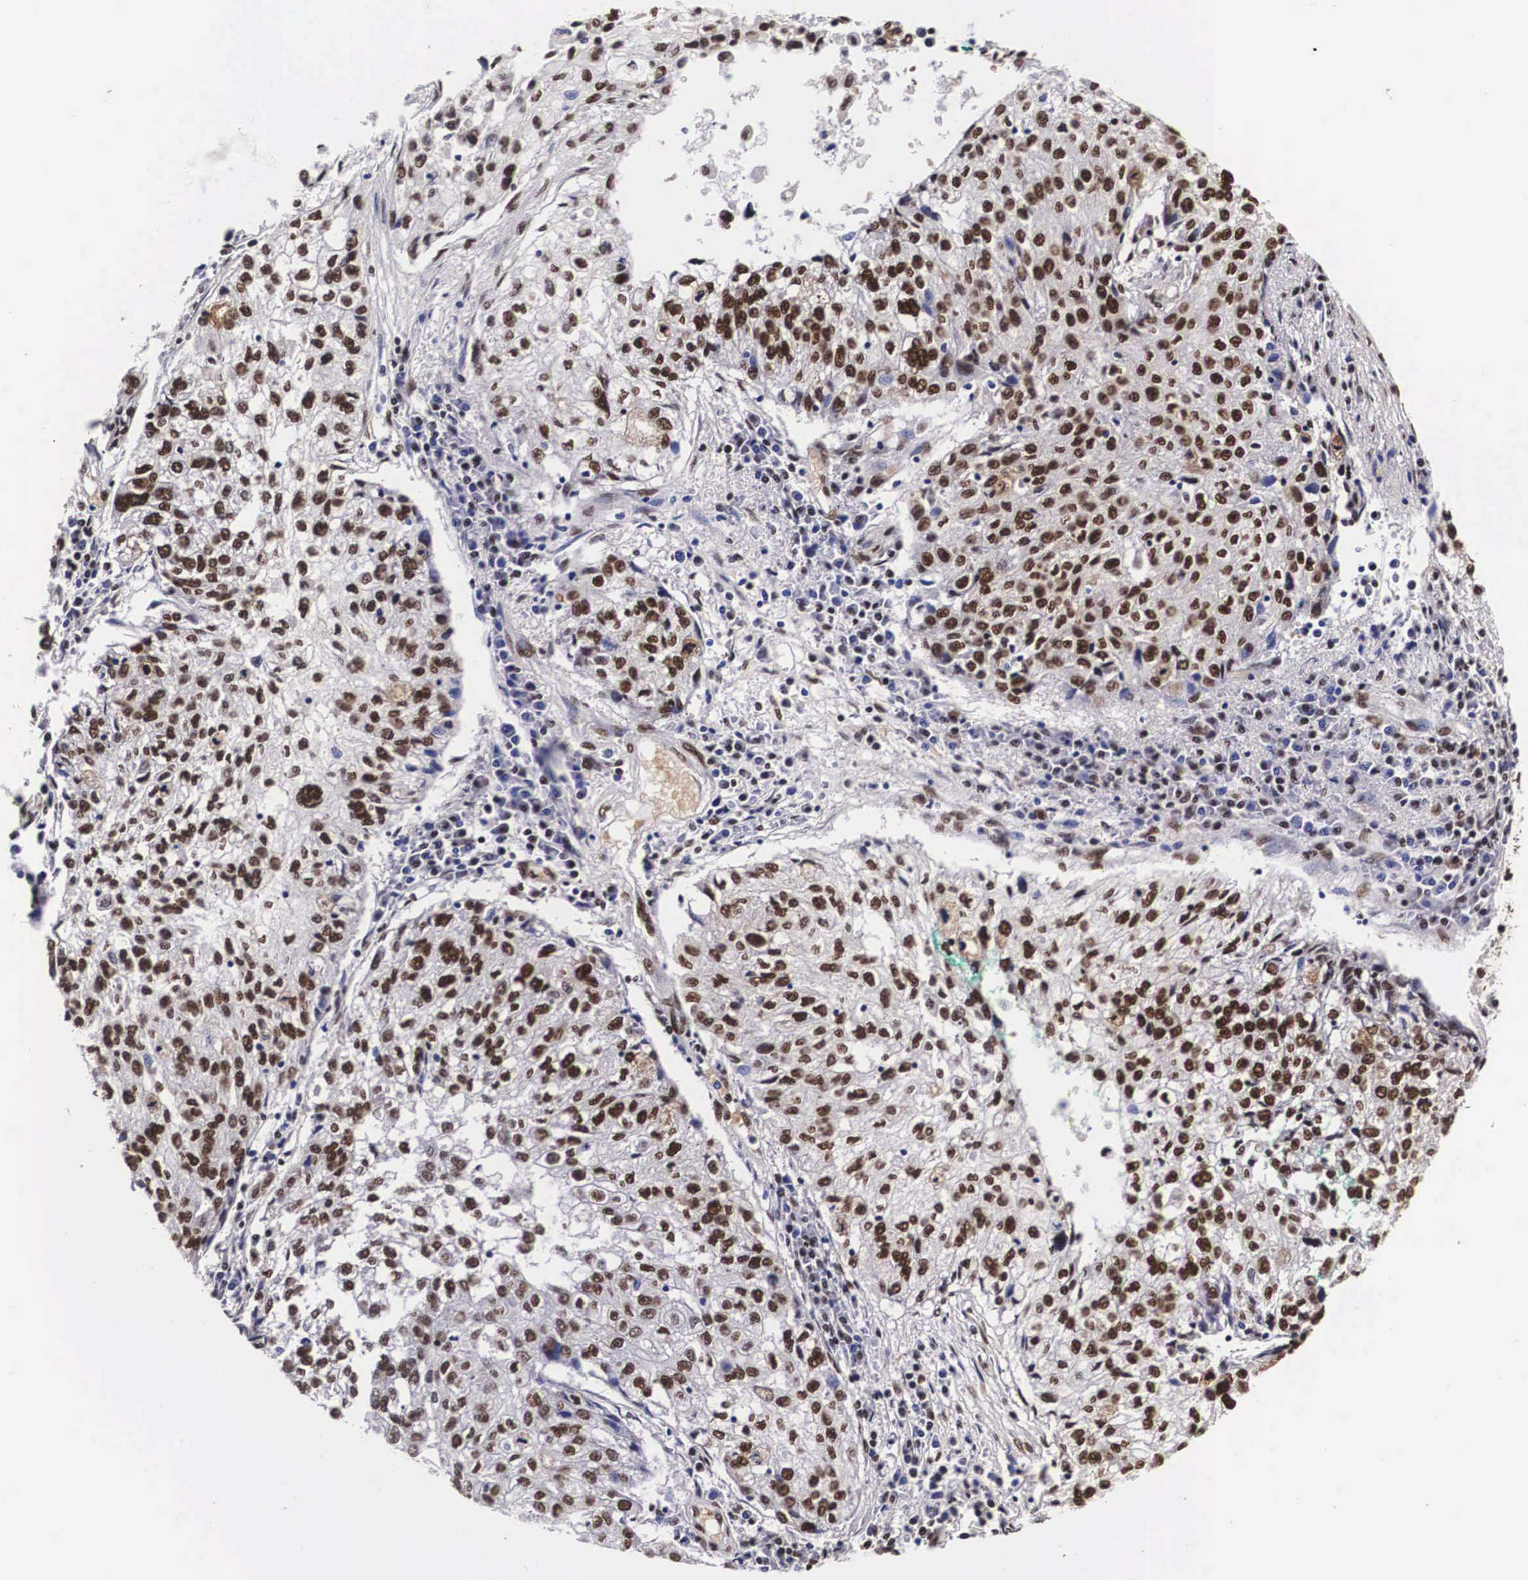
{"staining": {"intensity": "strong", "quantity": ">75%", "location": "nuclear"}, "tissue": "cervical cancer", "cell_type": "Tumor cells", "image_type": "cancer", "snomed": [{"axis": "morphology", "description": "Squamous cell carcinoma, NOS"}, {"axis": "topography", "description": "Cervix"}], "caption": "Brown immunohistochemical staining in human cervical squamous cell carcinoma demonstrates strong nuclear positivity in about >75% of tumor cells.", "gene": "PABPN1", "patient": {"sex": "female", "age": 57}}